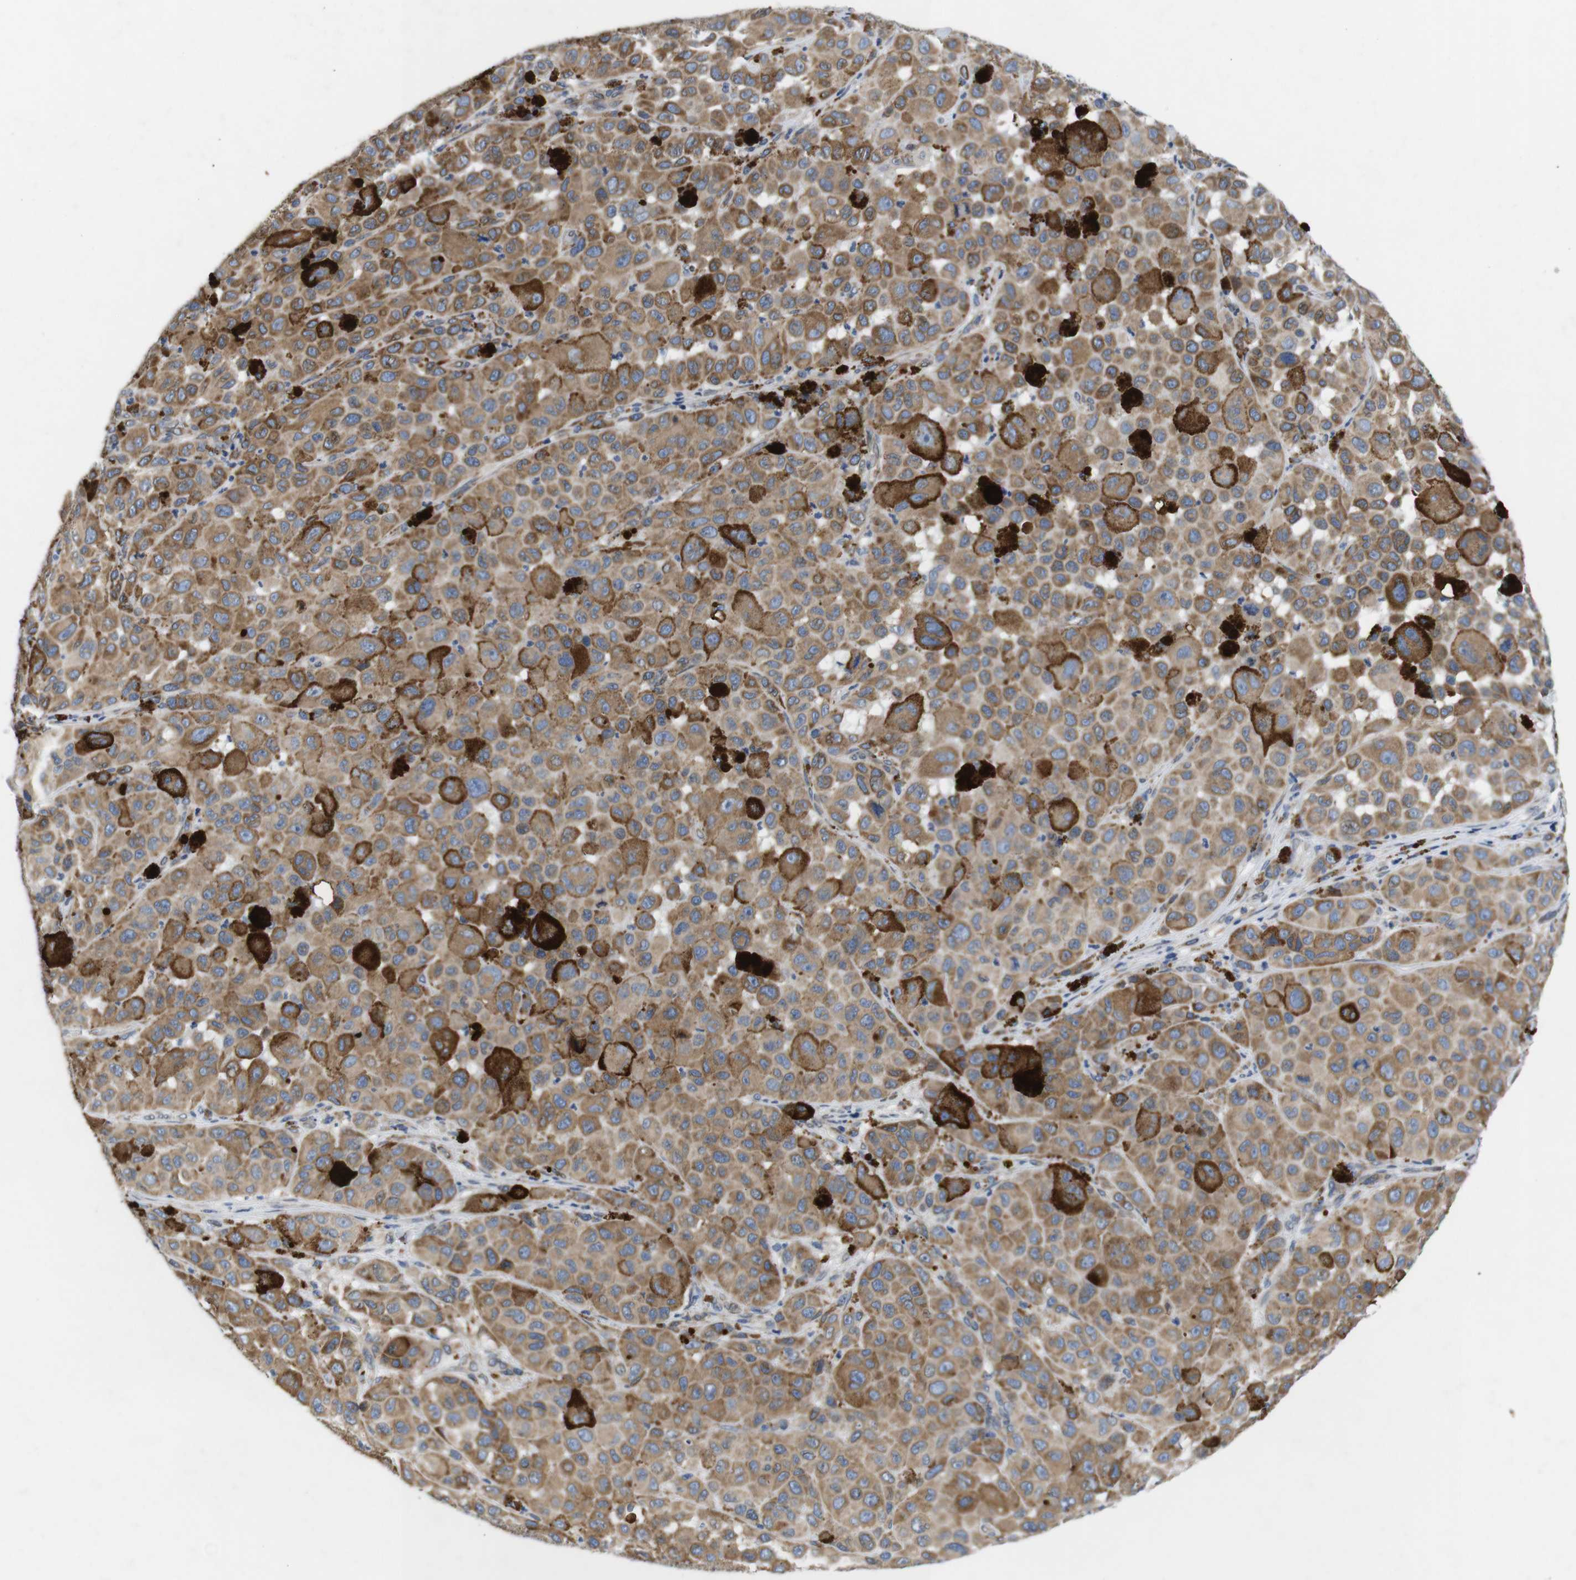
{"staining": {"intensity": "moderate", "quantity": ">75%", "location": "cytoplasmic/membranous"}, "tissue": "melanoma", "cell_type": "Tumor cells", "image_type": "cancer", "snomed": [{"axis": "morphology", "description": "Malignant melanoma, NOS"}, {"axis": "topography", "description": "Skin"}], "caption": "Immunohistochemical staining of human melanoma exhibits medium levels of moderate cytoplasmic/membranous expression in about >75% of tumor cells.", "gene": "HACD3", "patient": {"sex": "male", "age": 96}}